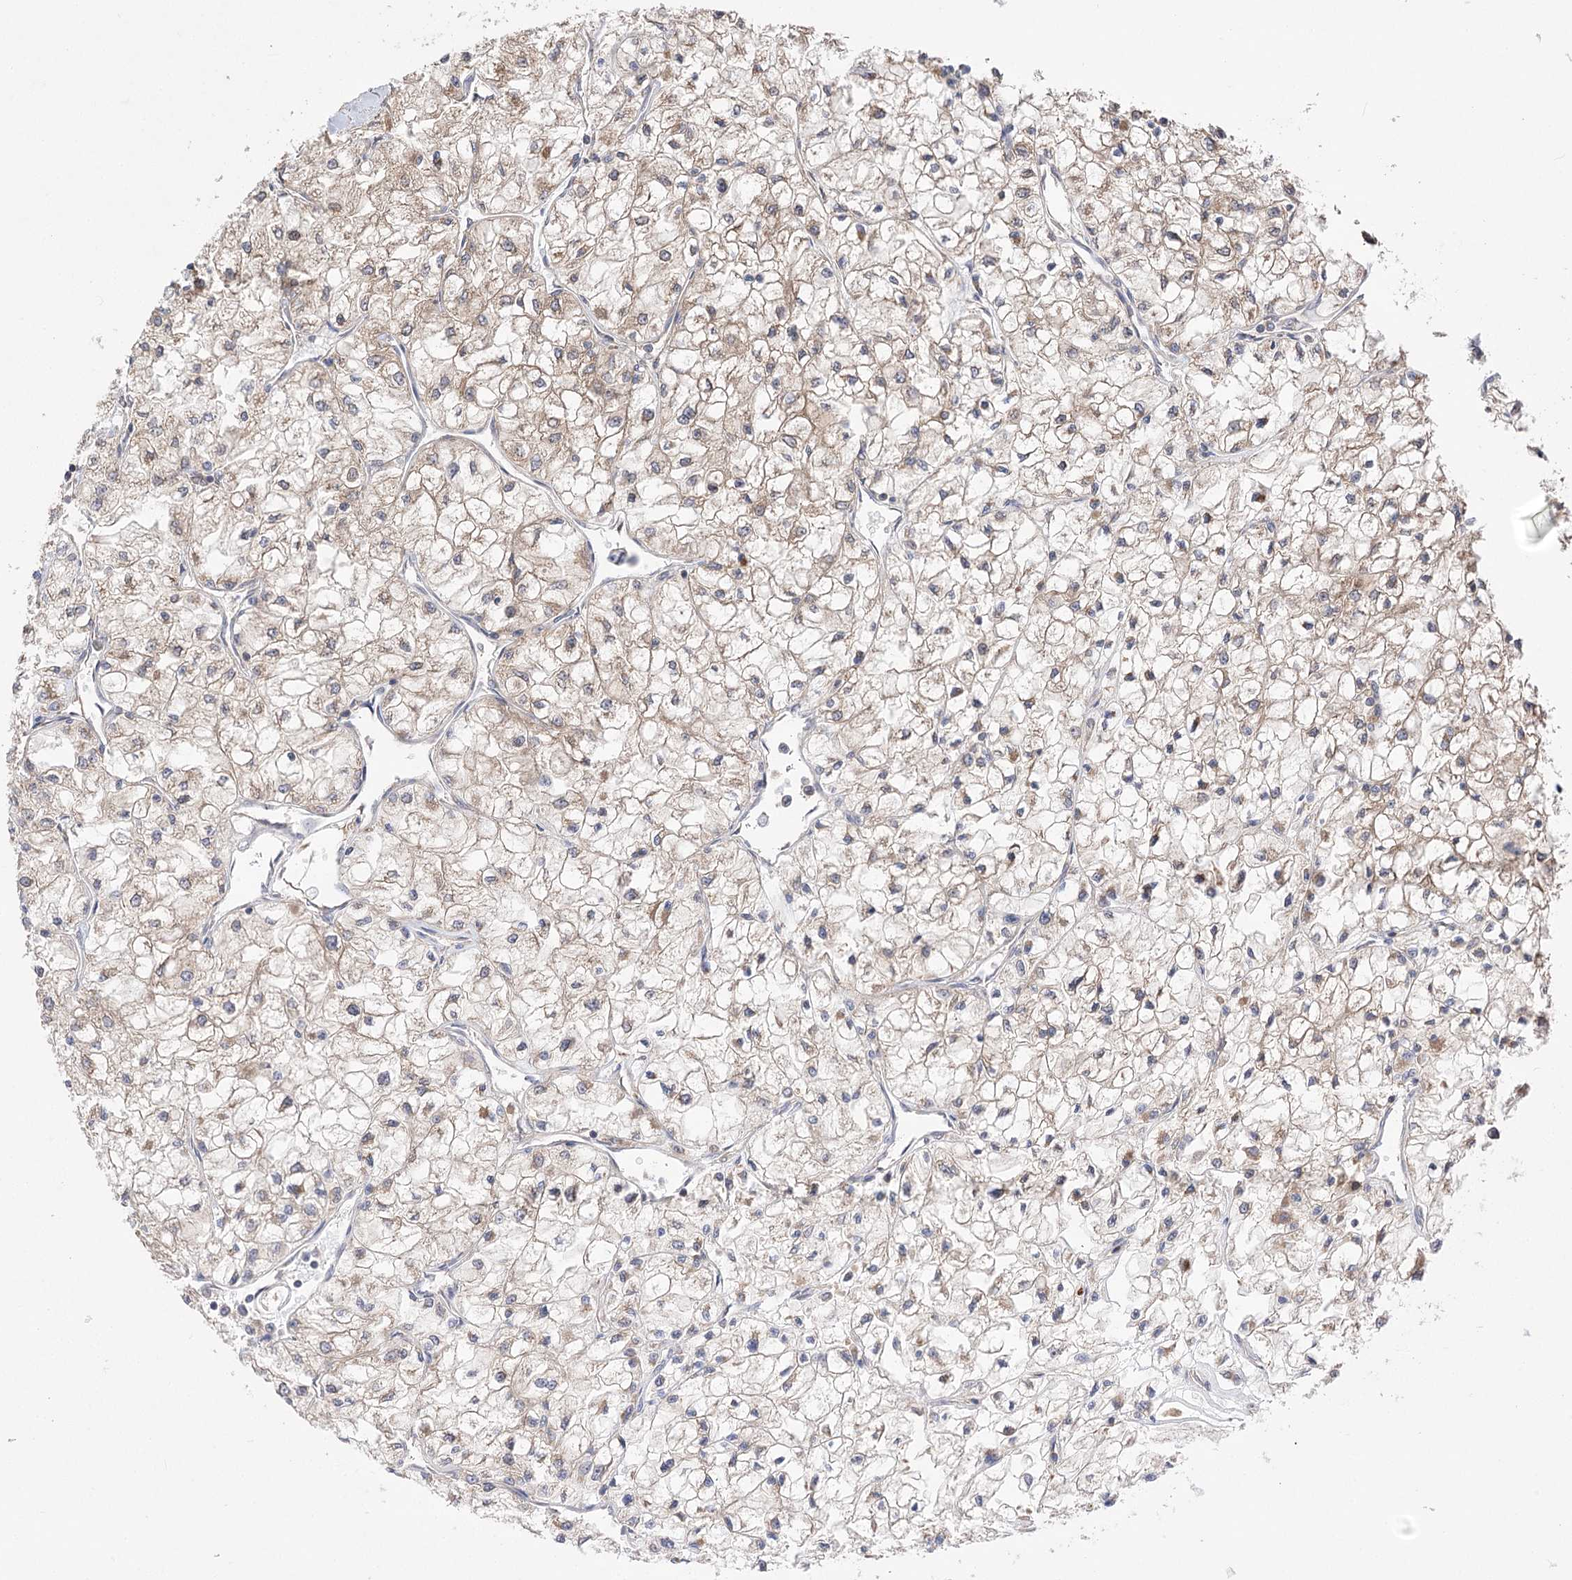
{"staining": {"intensity": "weak", "quantity": "25%-75%", "location": "cytoplasmic/membranous"}, "tissue": "renal cancer", "cell_type": "Tumor cells", "image_type": "cancer", "snomed": [{"axis": "morphology", "description": "Adenocarcinoma, NOS"}, {"axis": "topography", "description": "Kidney"}], "caption": "An immunohistochemistry (IHC) histopathology image of neoplastic tissue is shown. Protein staining in brown labels weak cytoplasmic/membranous positivity in renal cancer (adenocarcinoma) within tumor cells.", "gene": "XYLB", "patient": {"sex": "male", "age": 80}}